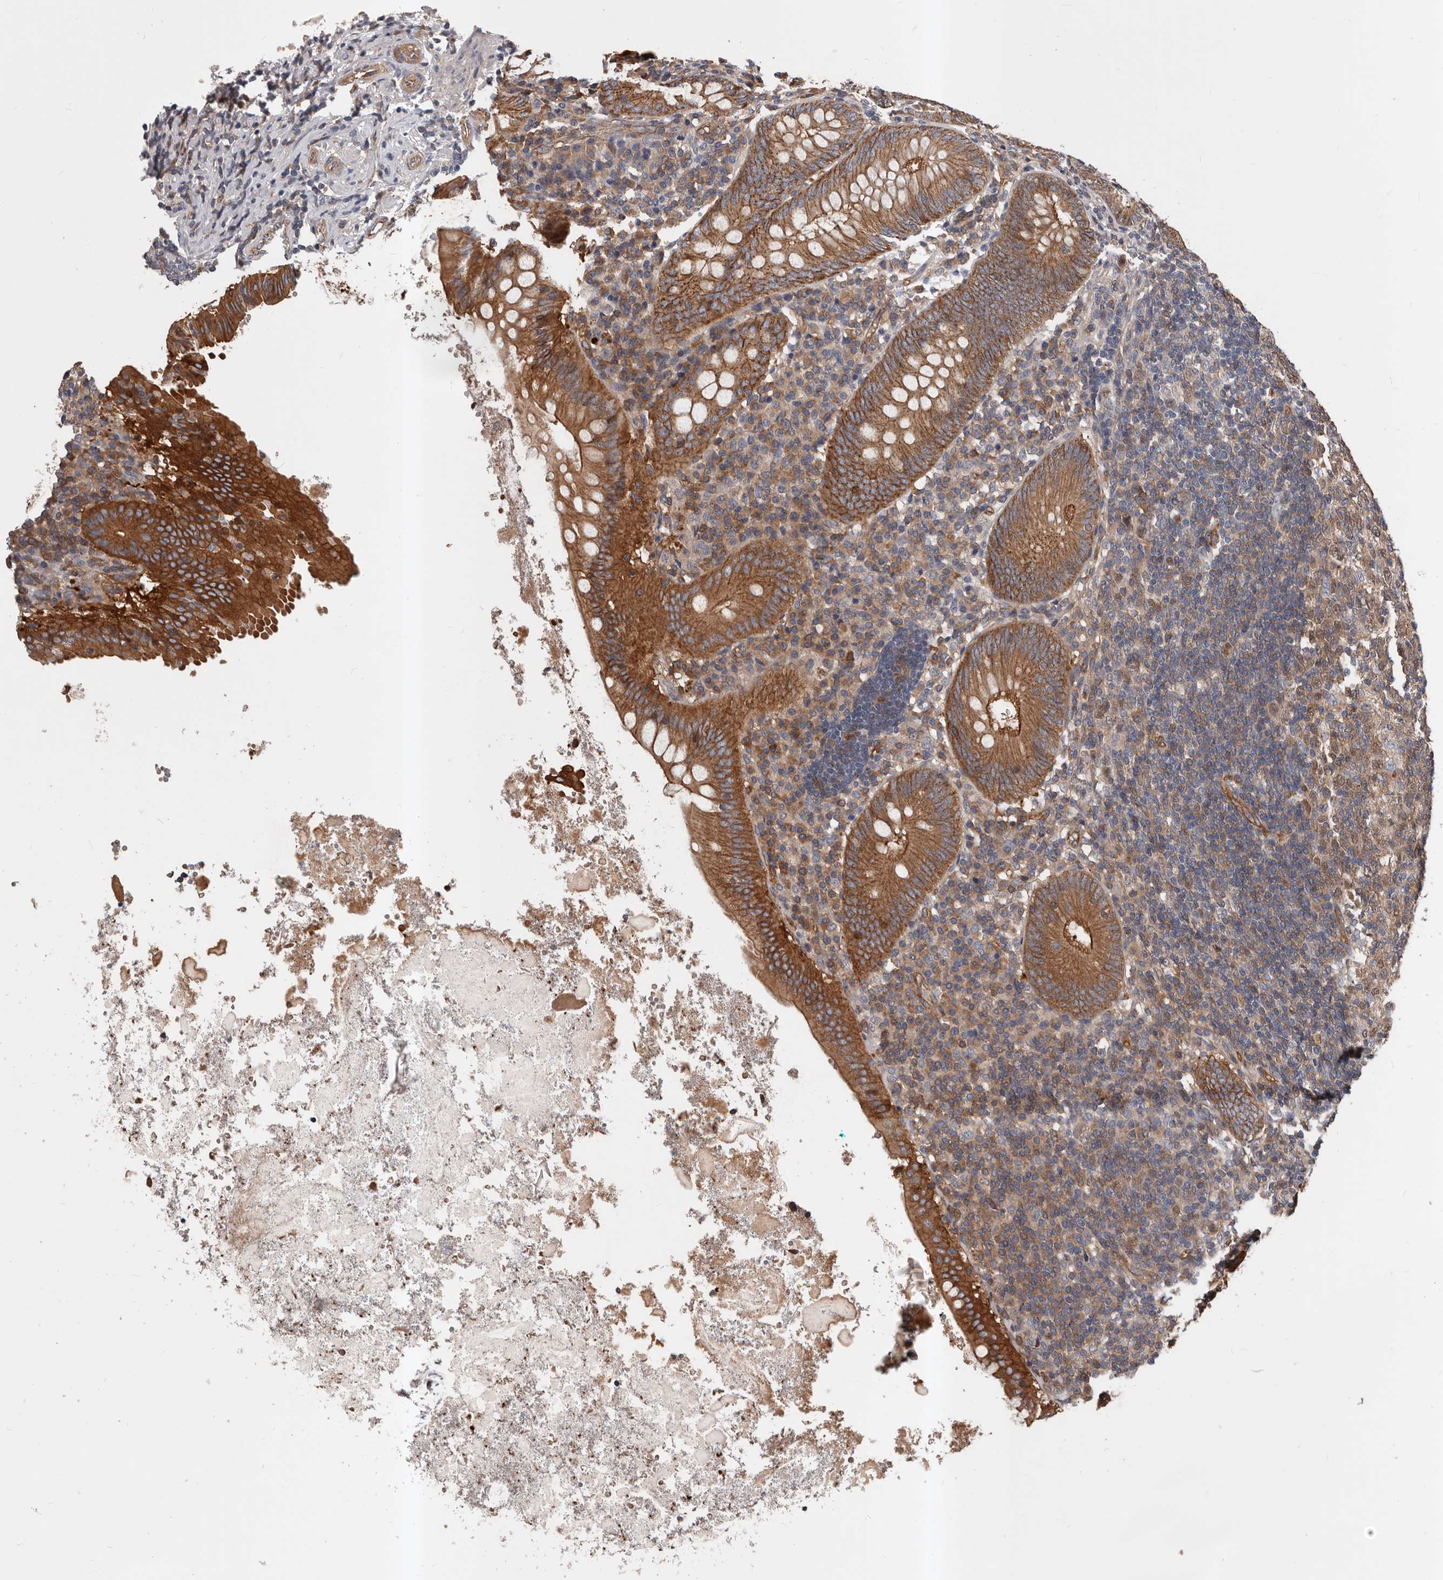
{"staining": {"intensity": "strong", "quantity": ">75%", "location": "cytoplasmic/membranous"}, "tissue": "appendix", "cell_type": "Glandular cells", "image_type": "normal", "snomed": [{"axis": "morphology", "description": "Normal tissue, NOS"}, {"axis": "topography", "description": "Appendix"}], "caption": "Protein analysis of normal appendix reveals strong cytoplasmic/membranous positivity in about >75% of glandular cells. The protein of interest is shown in brown color, while the nuclei are stained blue.", "gene": "PNRC2", "patient": {"sex": "female", "age": 54}}